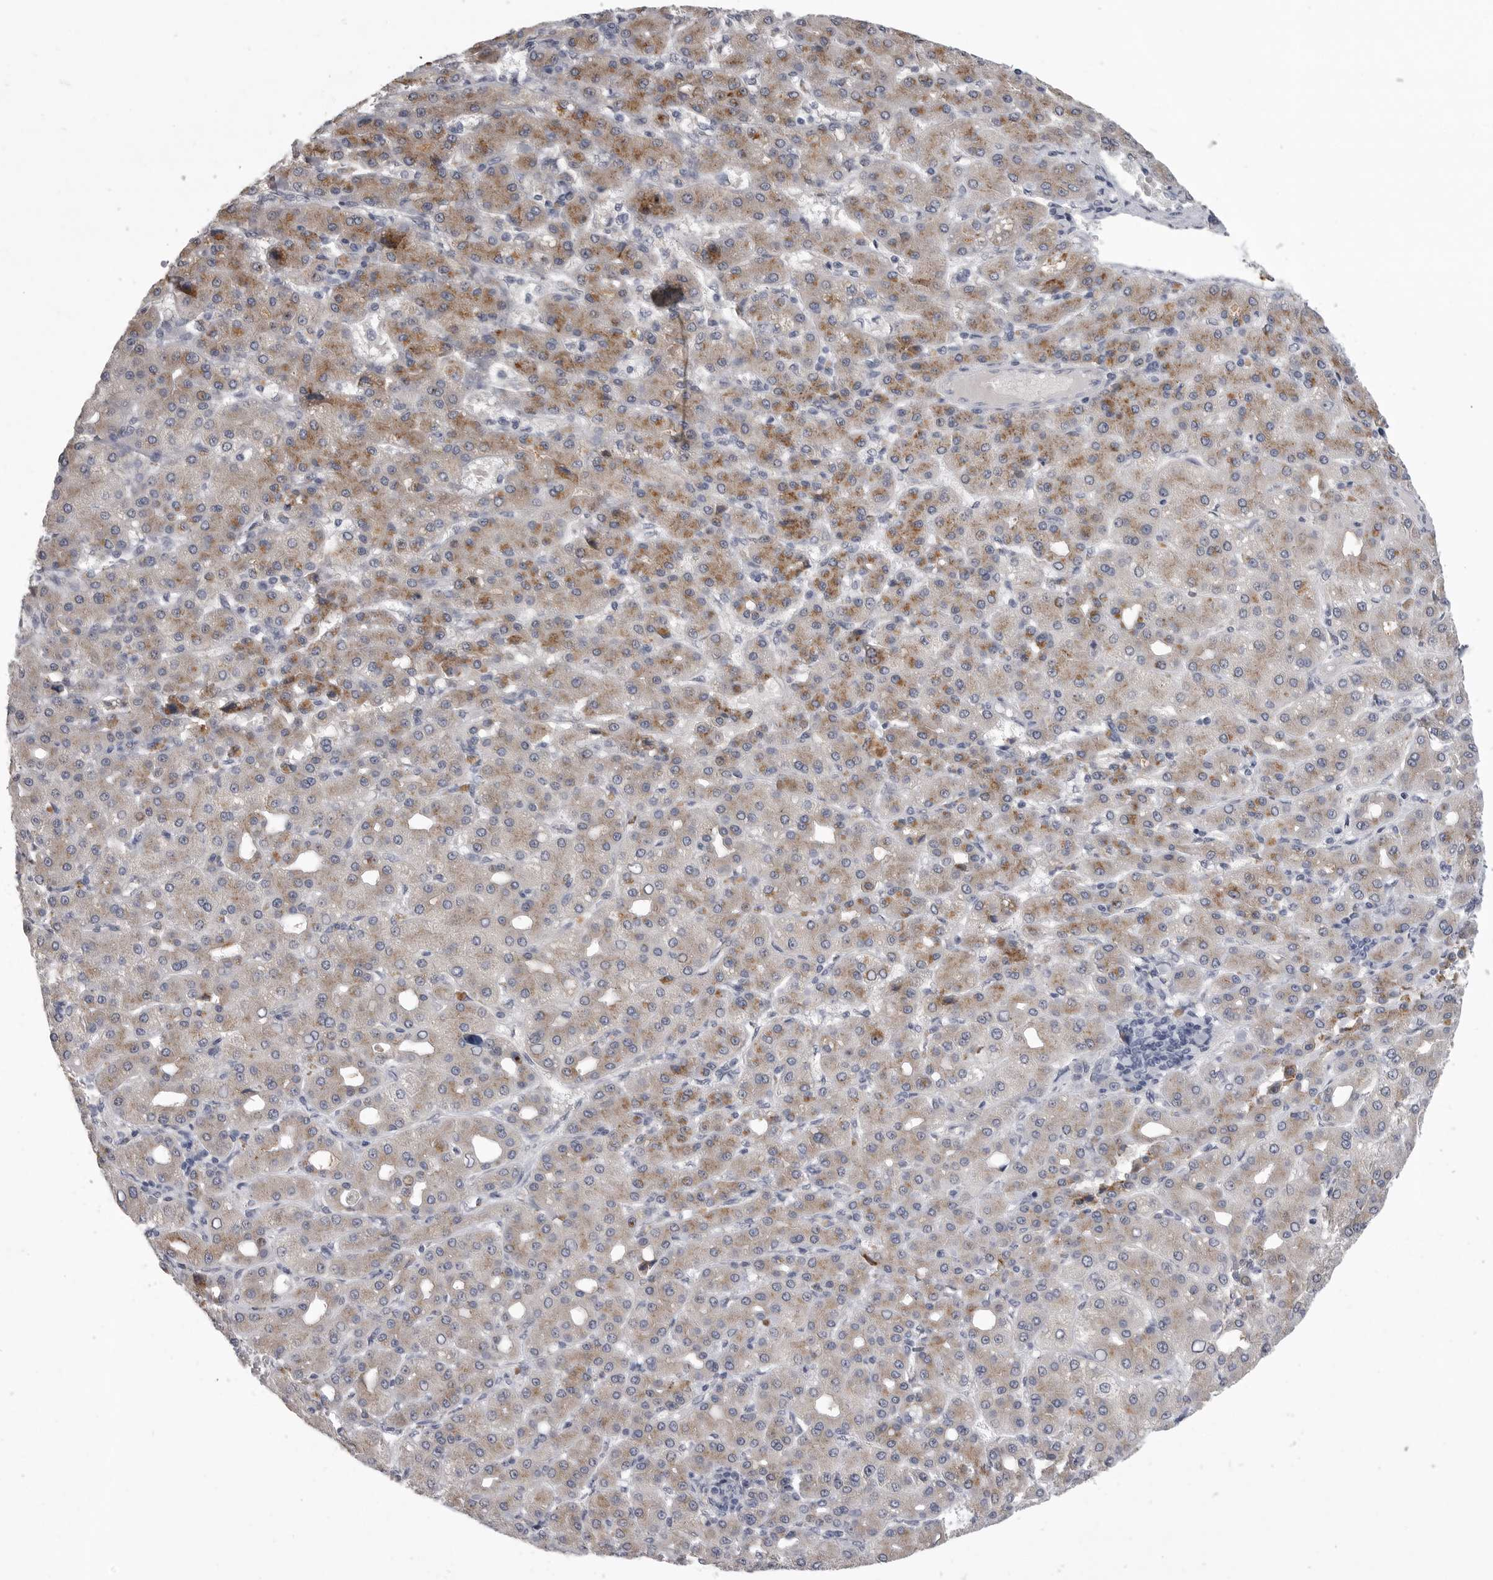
{"staining": {"intensity": "moderate", "quantity": ">75%", "location": "cytoplasmic/membranous"}, "tissue": "liver cancer", "cell_type": "Tumor cells", "image_type": "cancer", "snomed": [{"axis": "morphology", "description": "Carcinoma, Hepatocellular, NOS"}, {"axis": "topography", "description": "Liver"}], "caption": "Immunohistochemistry (IHC) photomicrograph of neoplastic tissue: liver hepatocellular carcinoma stained using IHC displays medium levels of moderate protein expression localized specifically in the cytoplasmic/membranous of tumor cells, appearing as a cytoplasmic/membranous brown color.", "gene": "SERPING1", "patient": {"sex": "male", "age": 65}}